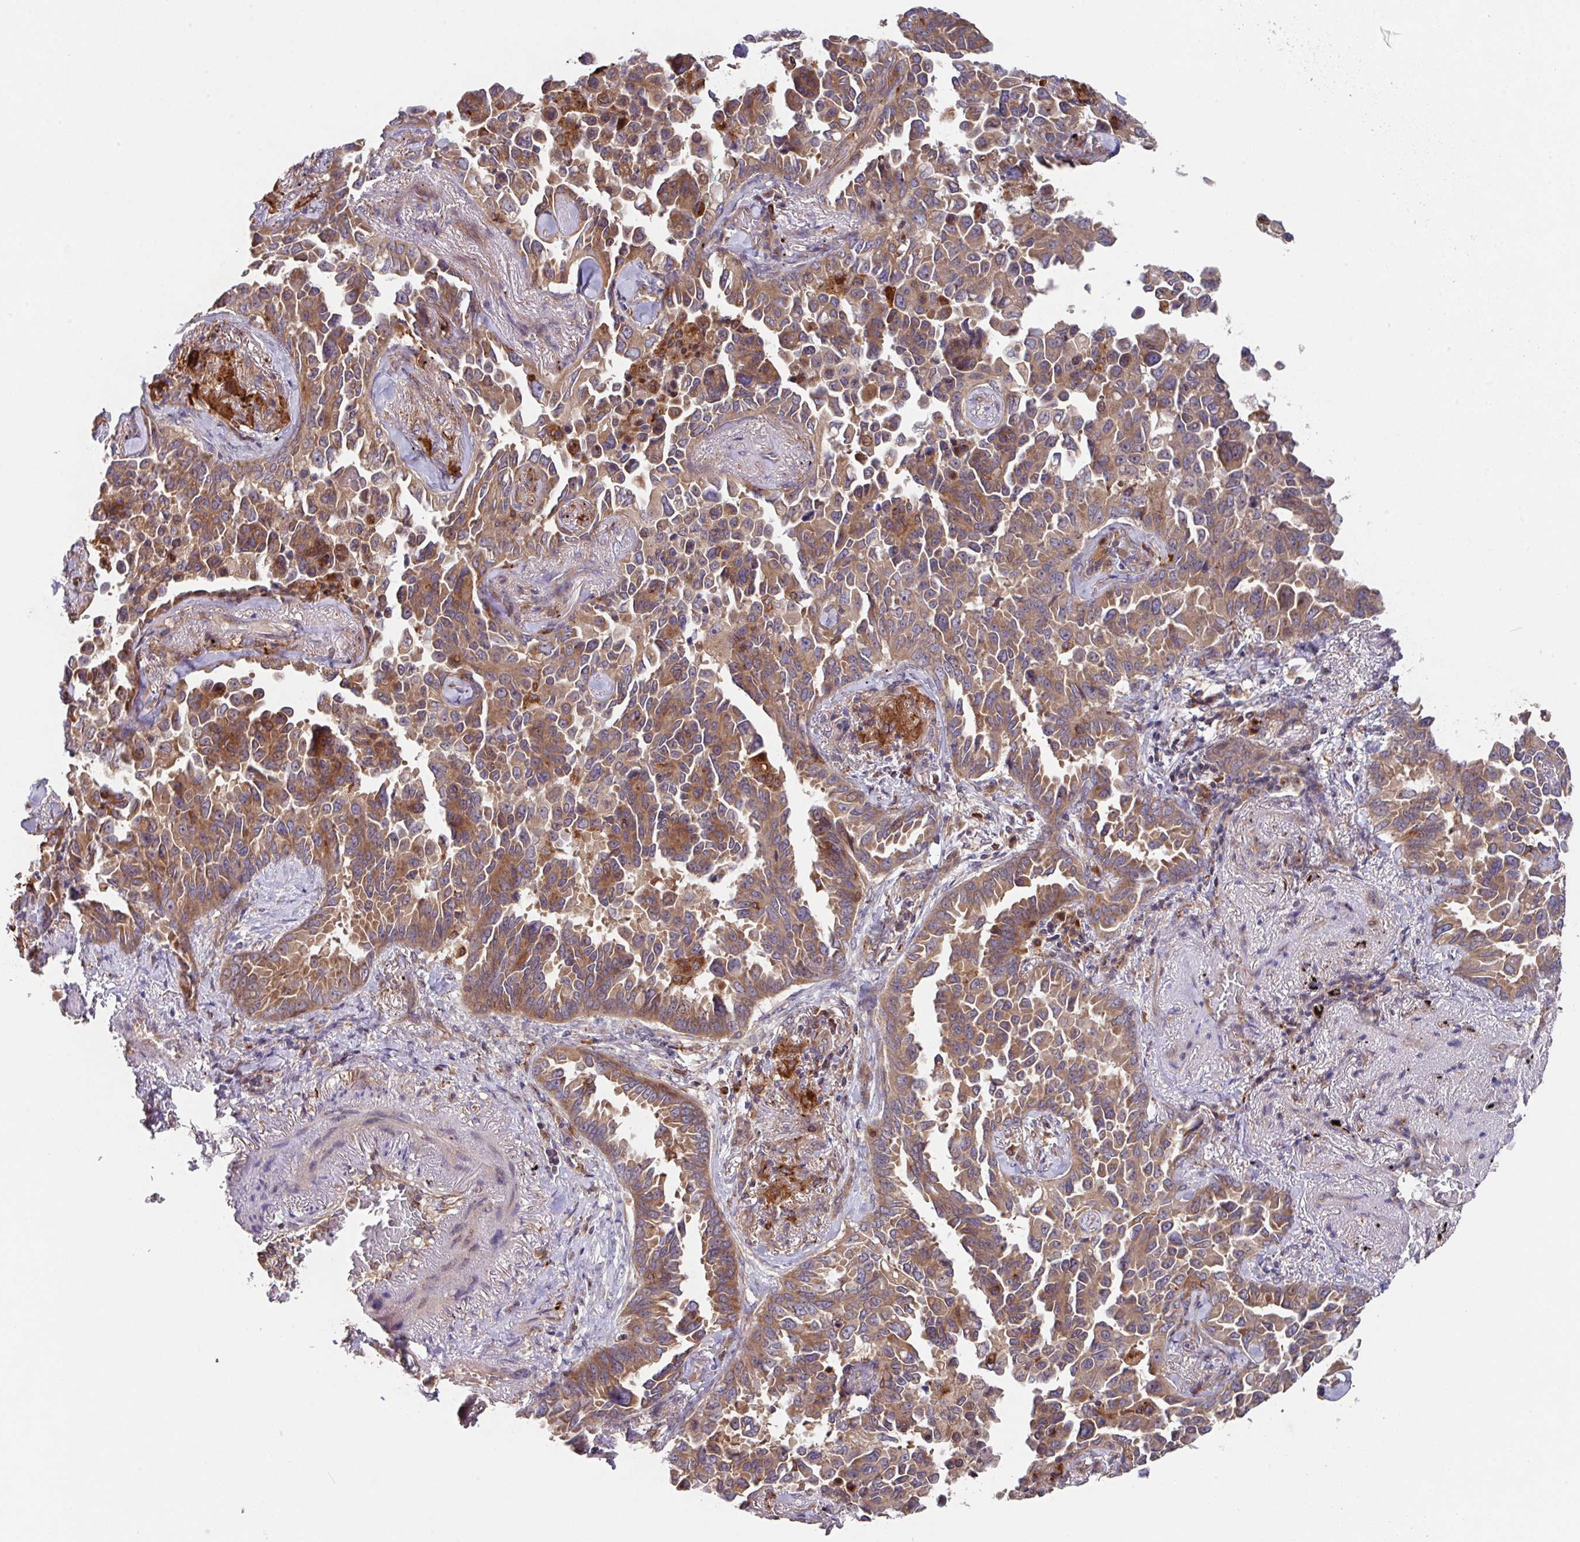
{"staining": {"intensity": "moderate", "quantity": ">75%", "location": "cytoplasmic/membranous"}, "tissue": "lung cancer", "cell_type": "Tumor cells", "image_type": "cancer", "snomed": [{"axis": "morphology", "description": "Adenocarcinoma, NOS"}, {"axis": "topography", "description": "Lung"}], "caption": "Lung cancer (adenocarcinoma) tissue reveals moderate cytoplasmic/membranous positivity in about >75% of tumor cells, visualized by immunohistochemistry. (Brightfield microscopy of DAB IHC at high magnification).", "gene": "TRIM14", "patient": {"sex": "female", "age": 67}}